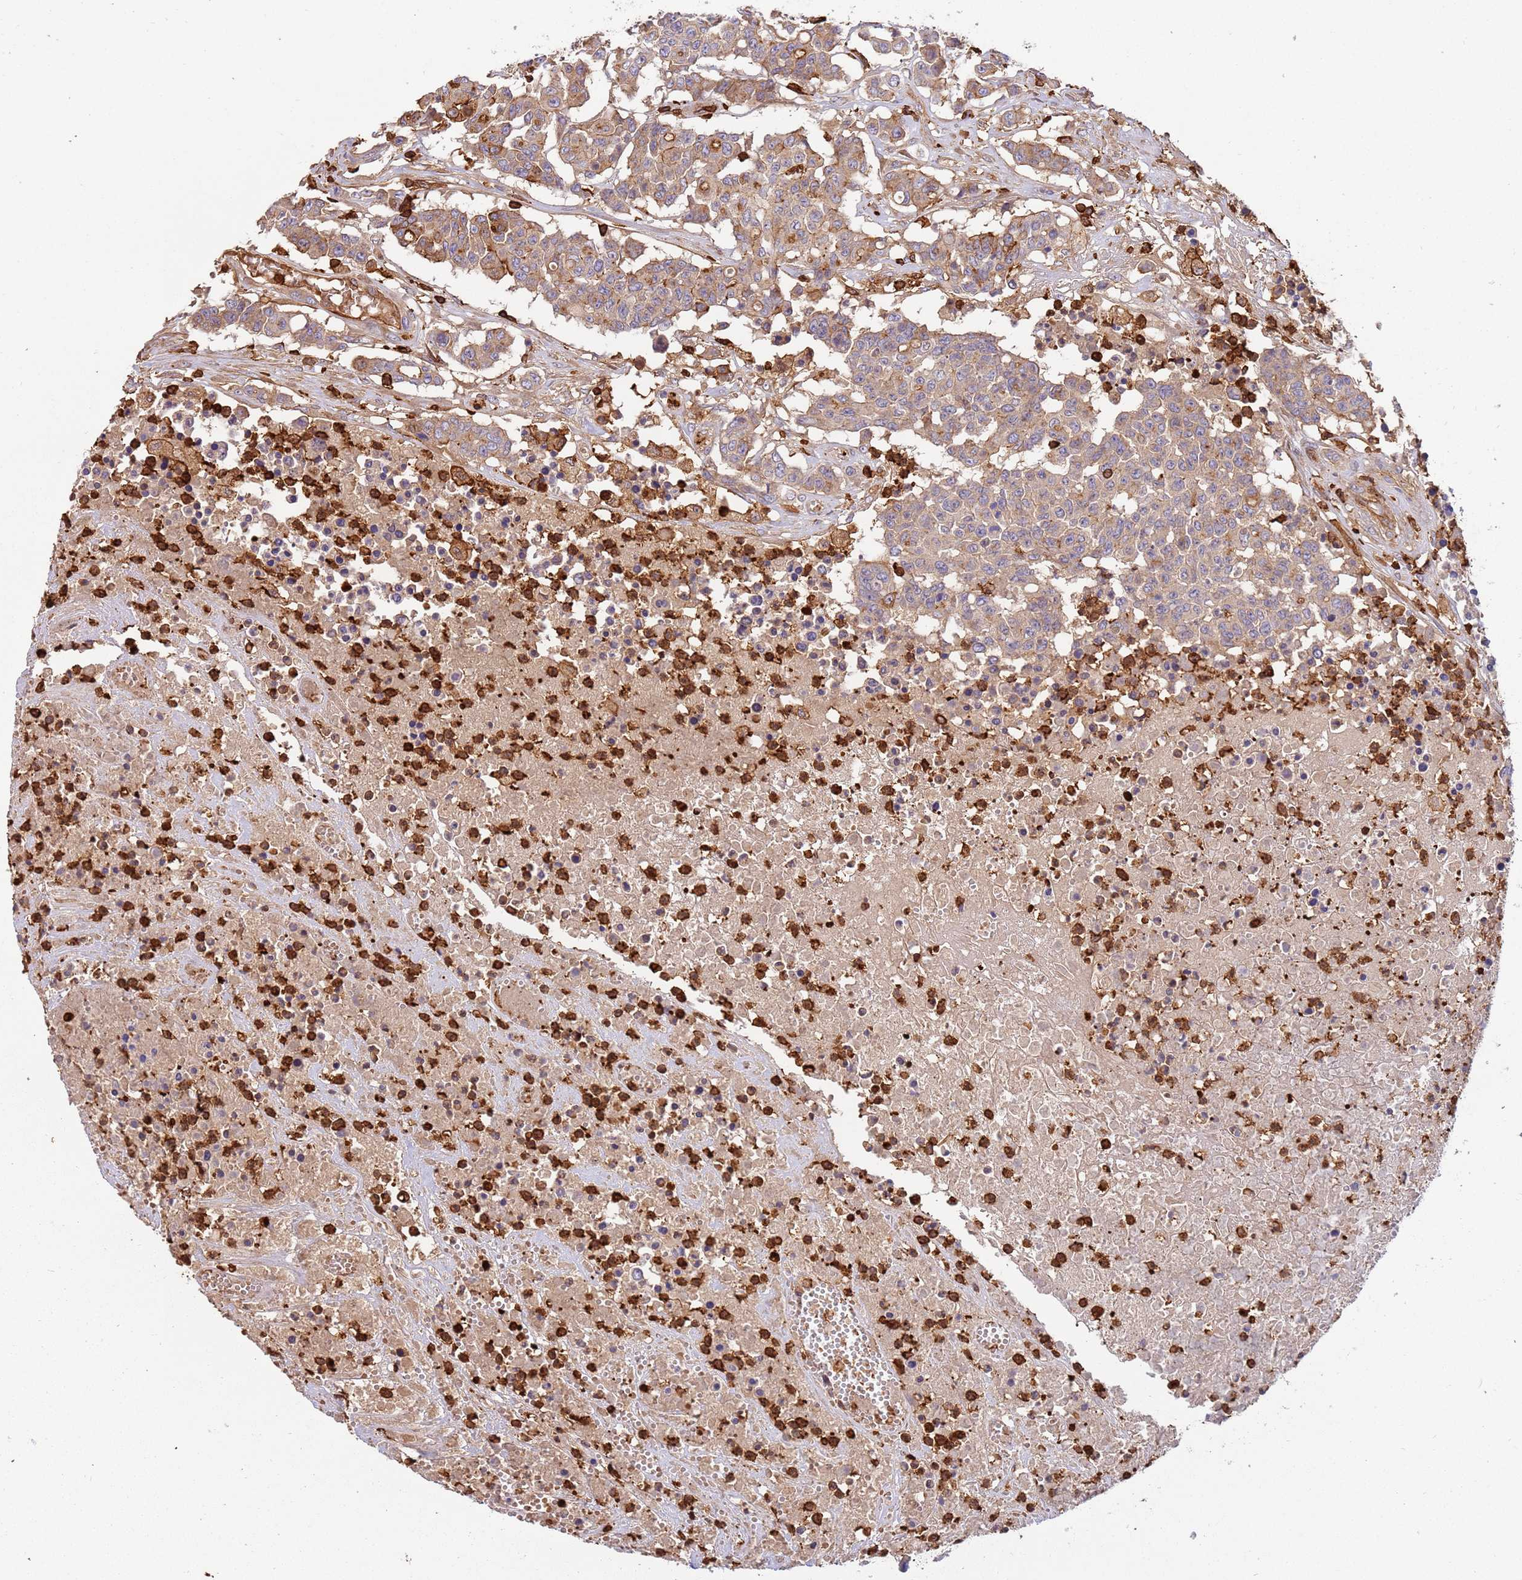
{"staining": {"intensity": "moderate", "quantity": "<25%", "location": "cytoplasmic/membranous"}, "tissue": "colorectal cancer", "cell_type": "Tumor cells", "image_type": "cancer", "snomed": [{"axis": "morphology", "description": "Adenocarcinoma, NOS"}, {"axis": "topography", "description": "Colon"}], "caption": "Adenocarcinoma (colorectal) stained with a brown dye shows moderate cytoplasmic/membranous positive expression in approximately <25% of tumor cells.", "gene": "OR6P1", "patient": {"sex": "male", "age": 51}}